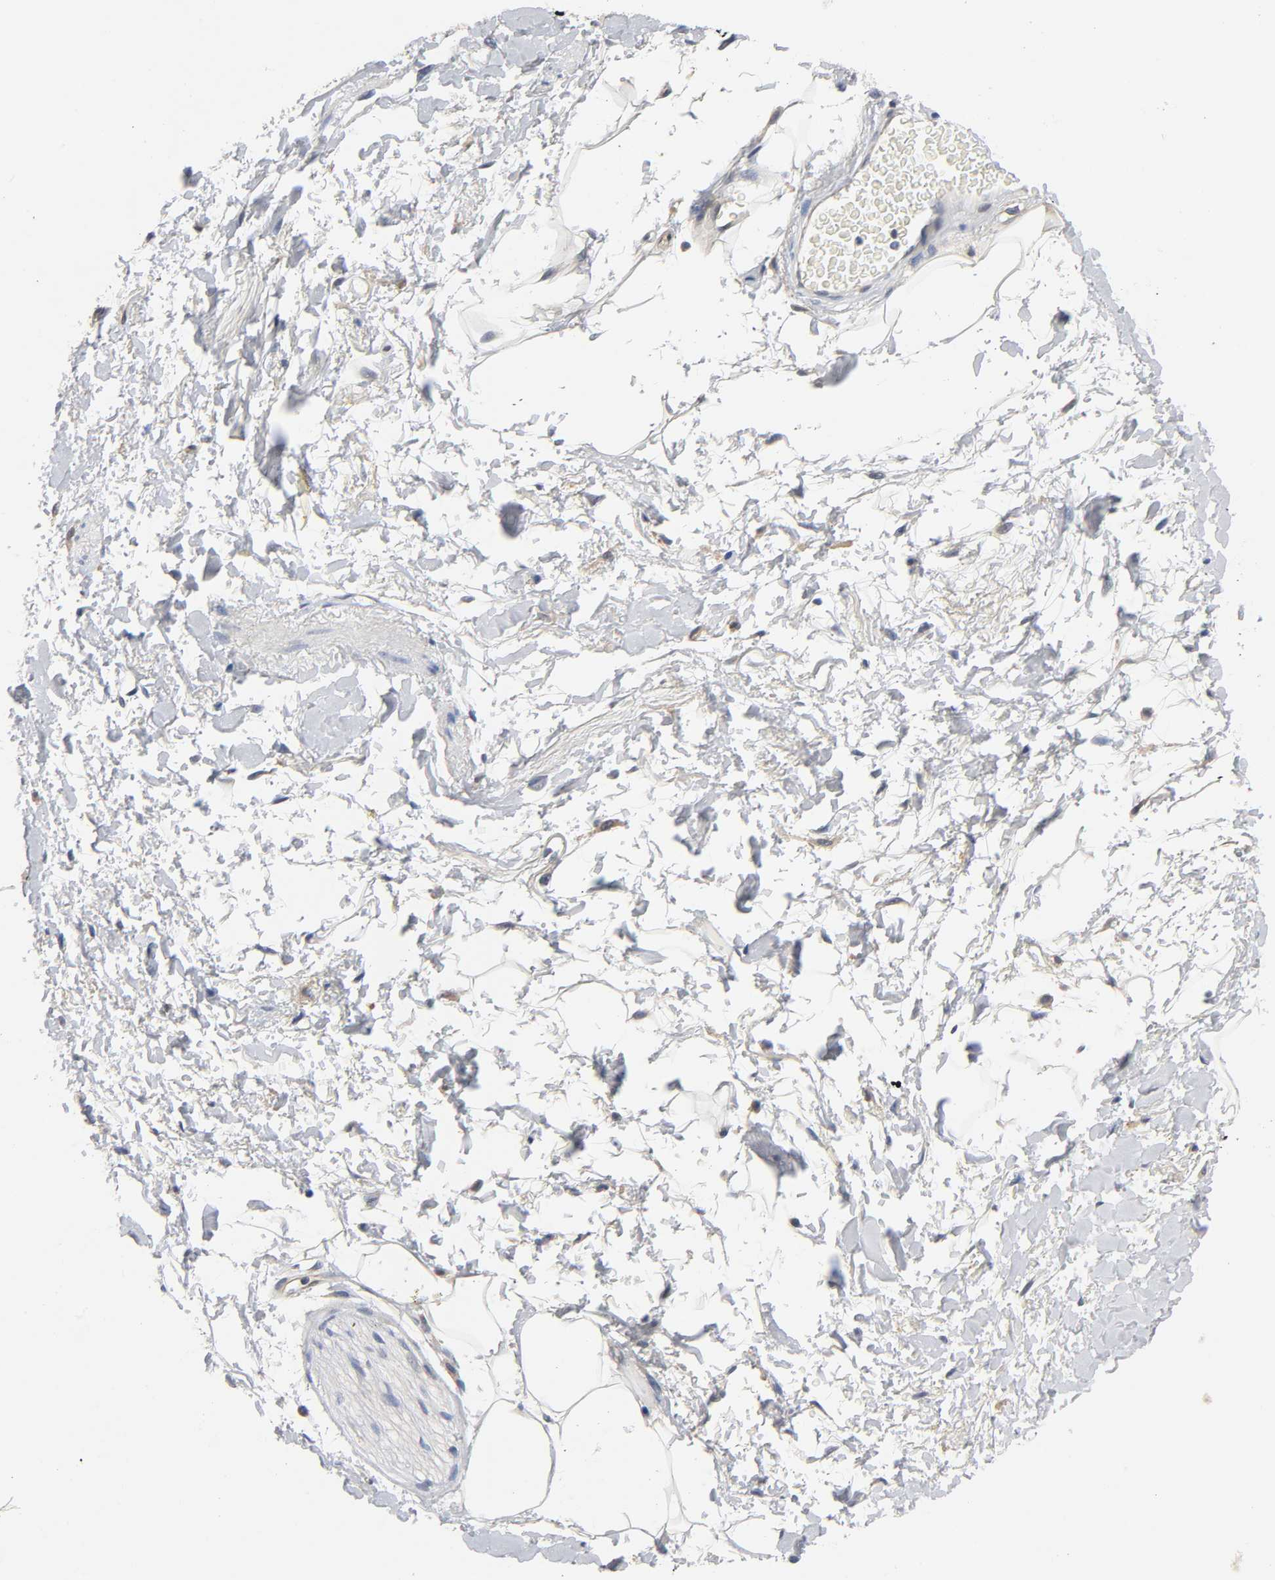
{"staining": {"intensity": "negative", "quantity": "none", "location": "none"}, "tissue": "adipose tissue", "cell_type": "Adipocytes", "image_type": "normal", "snomed": [{"axis": "morphology", "description": "Normal tissue, NOS"}, {"axis": "topography", "description": "Soft tissue"}, {"axis": "topography", "description": "Peripheral nerve tissue"}], "caption": "There is no significant expression in adipocytes of adipose tissue. (IHC, brightfield microscopy, high magnification).", "gene": "FYN", "patient": {"sex": "female", "age": 71}}